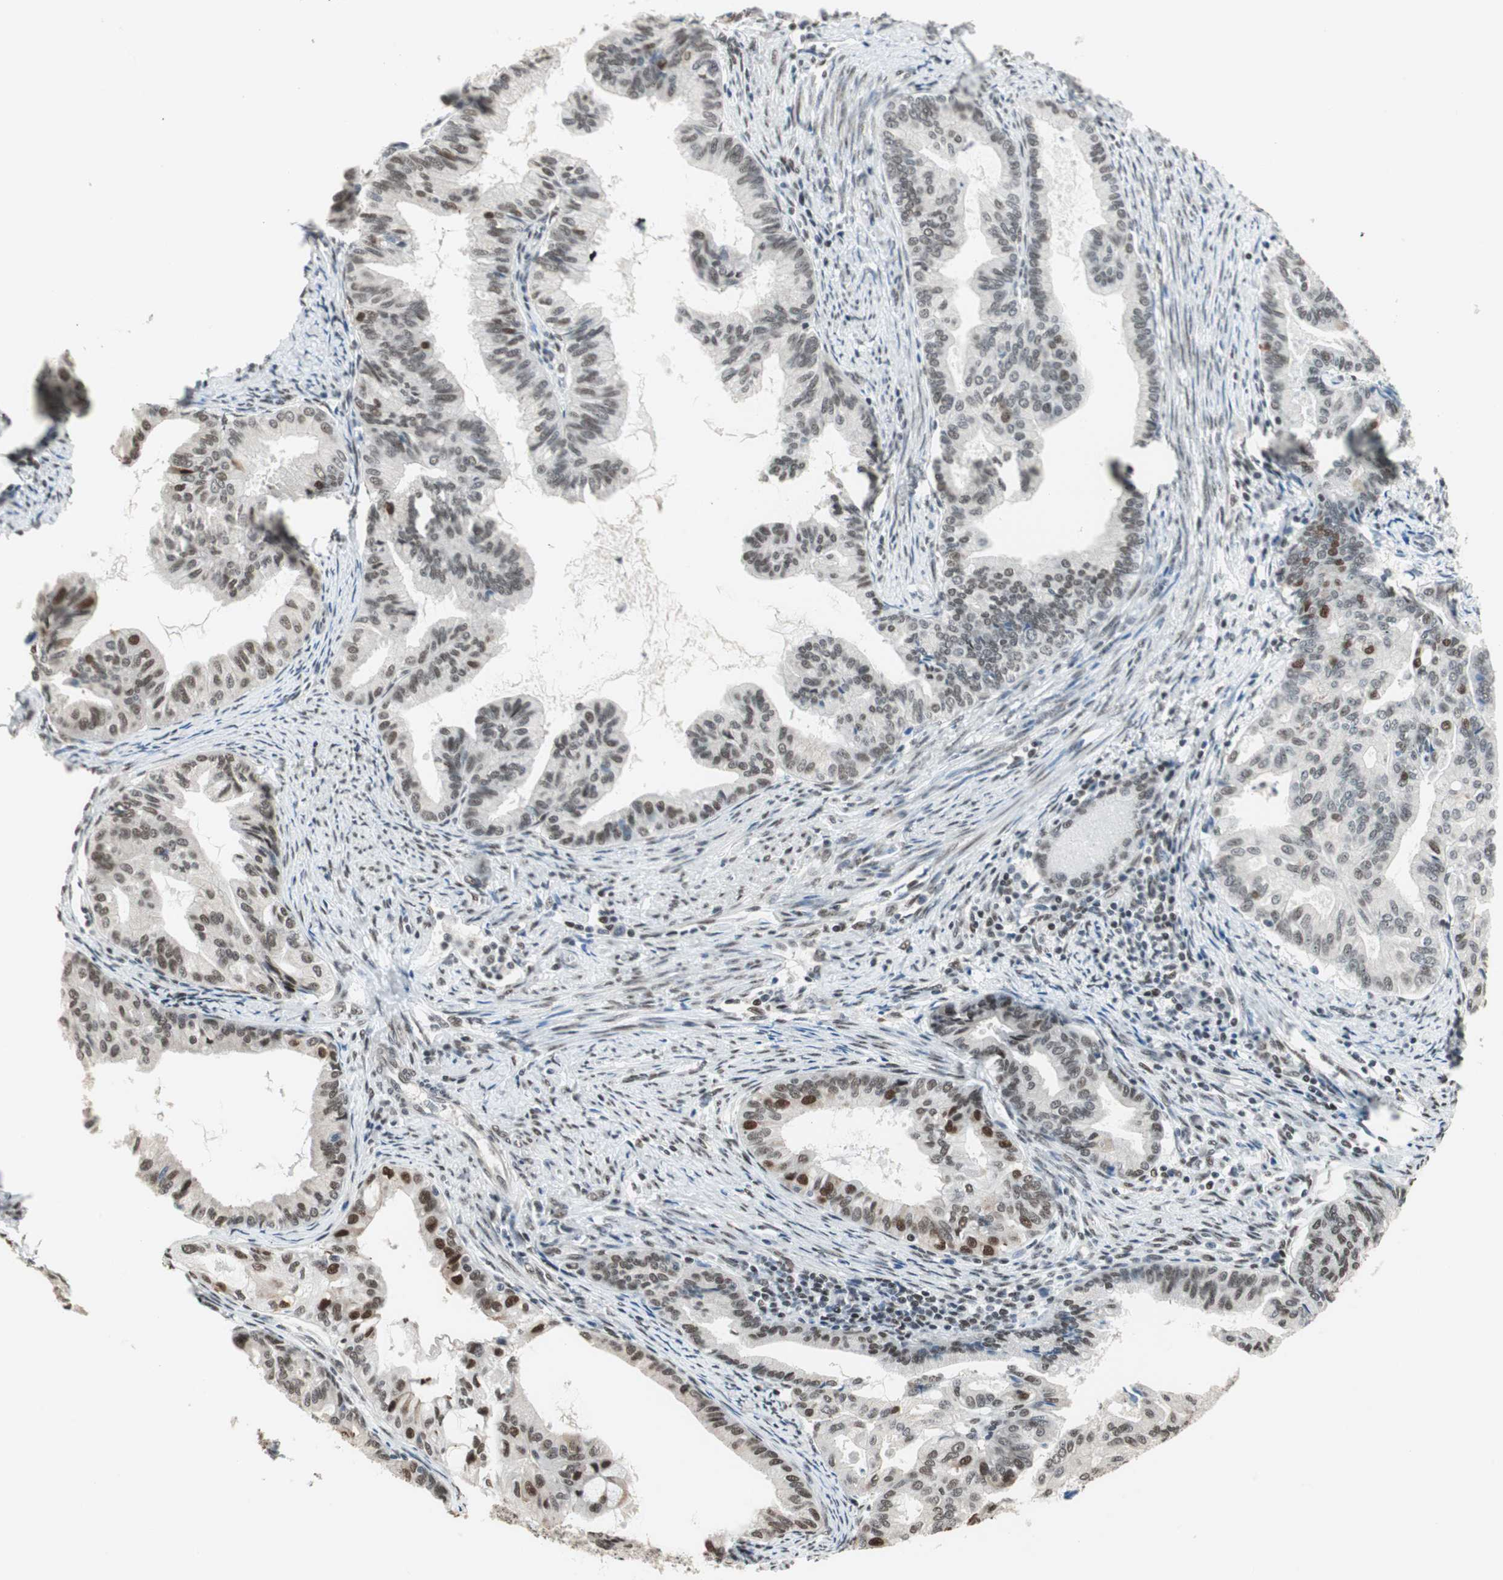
{"staining": {"intensity": "moderate", "quantity": "<25%", "location": "nuclear"}, "tissue": "endometrial cancer", "cell_type": "Tumor cells", "image_type": "cancer", "snomed": [{"axis": "morphology", "description": "Adenocarcinoma, NOS"}, {"axis": "topography", "description": "Endometrium"}], "caption": "Immunohistochemical staining of endometrial cancer (adenocarcinoma) demonstrates low levels of moderate nuclear positivity in approximately <25% of tumor cells. (IHC, brightfield microscopy, high magnification).", "gene": "ZBTB17", "patient": {"sex": "female", "age": 86}}